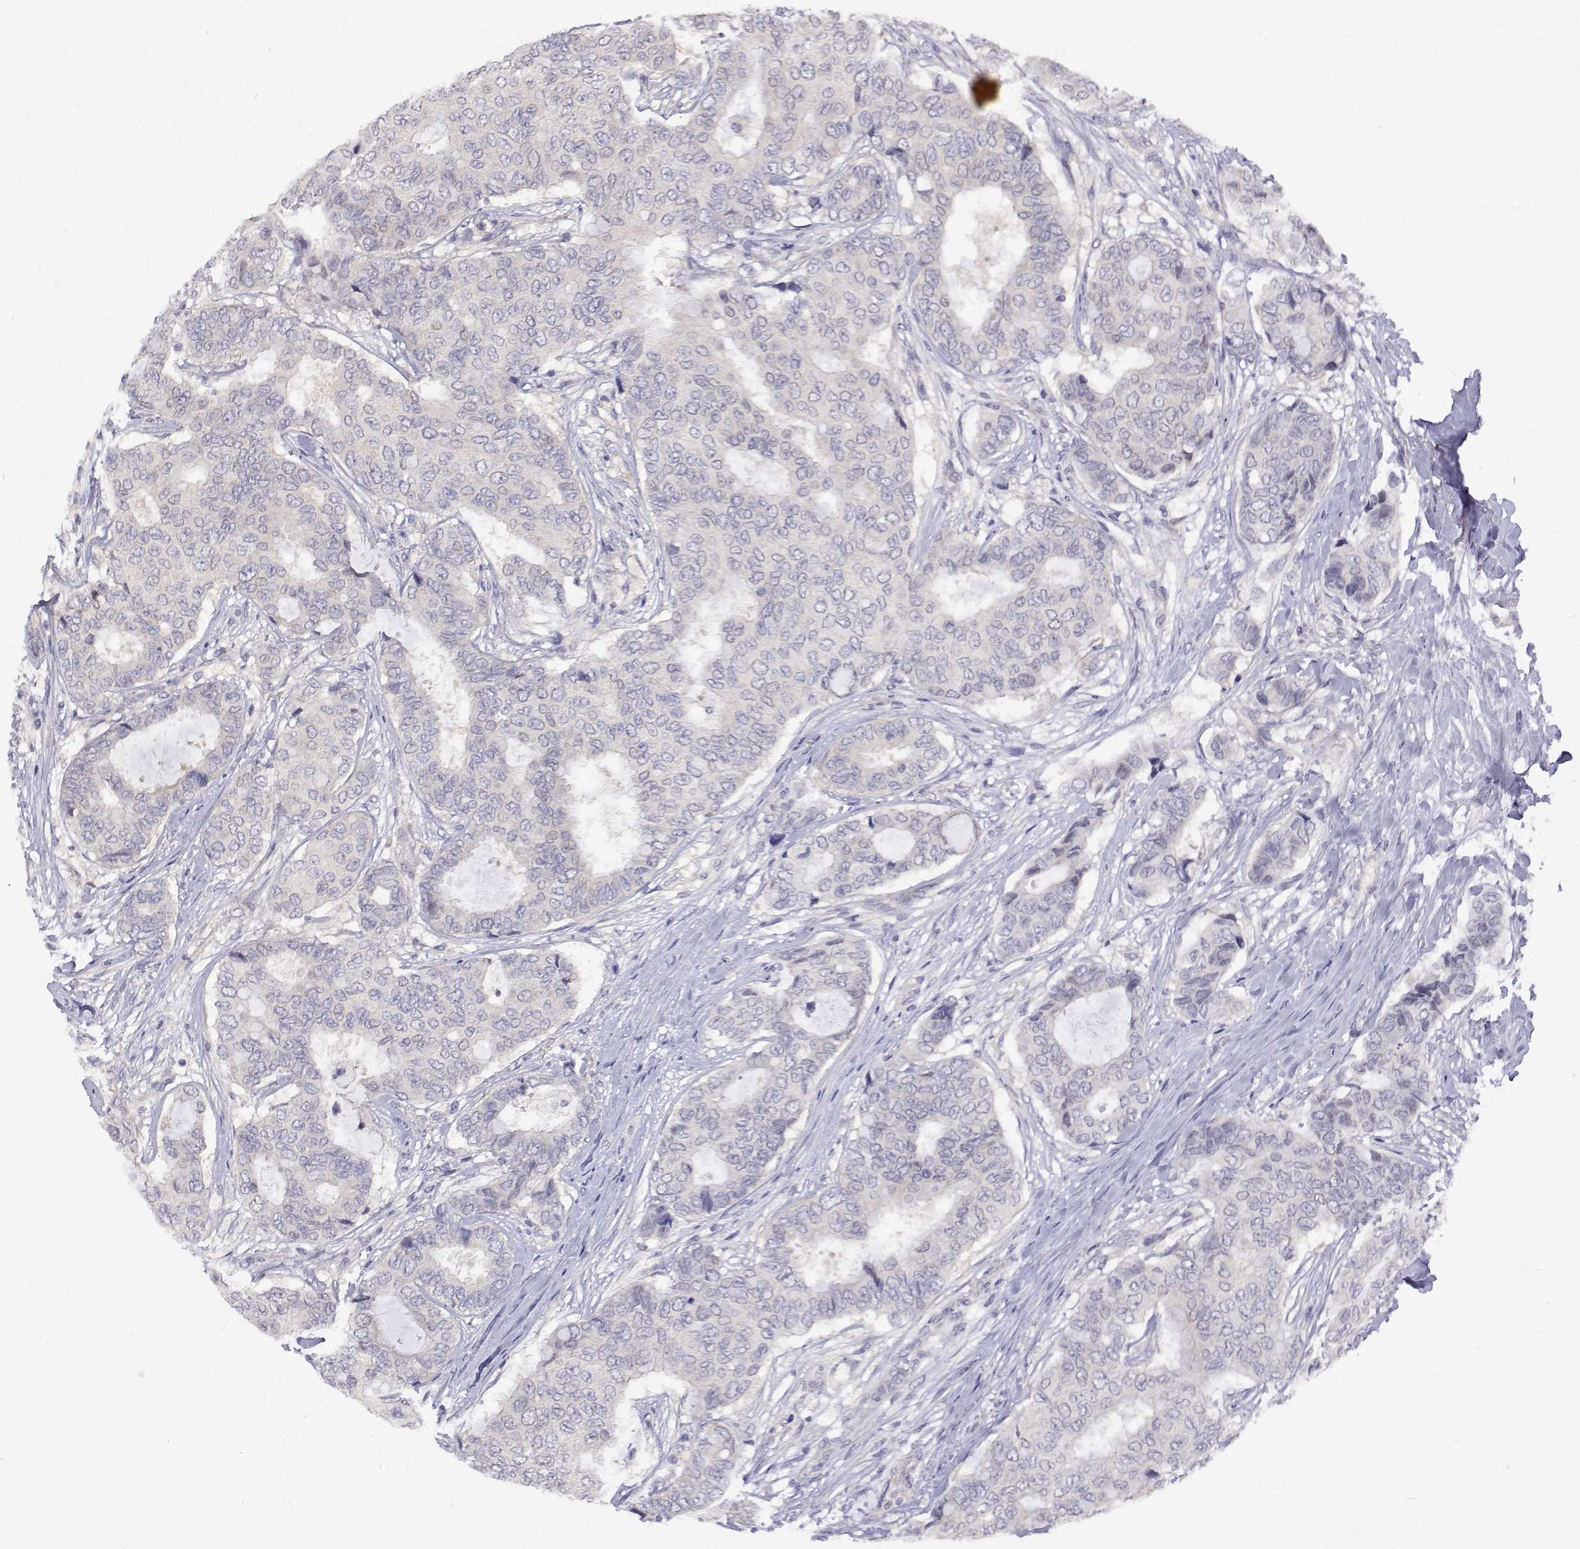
{"staining": {"intensity": "negative", "quantity": "none", "location": "none"}, "tissue": "breast cancer", "cell_type": "Tumor cells", "image_type": "cancer", "snomed": [{"axis": "morphology", "description": "Duct carcinoma"}, {"axis": "topography", "description": "Breast"}], "caption": "Immunohistochemistry image of human breast cancer stained for a protein (brown), which reveals no staining in tumor cells. Nuclei are stained in blue.", "gene": "PADI1", "patient": {"sex": "female", "age": 75}}